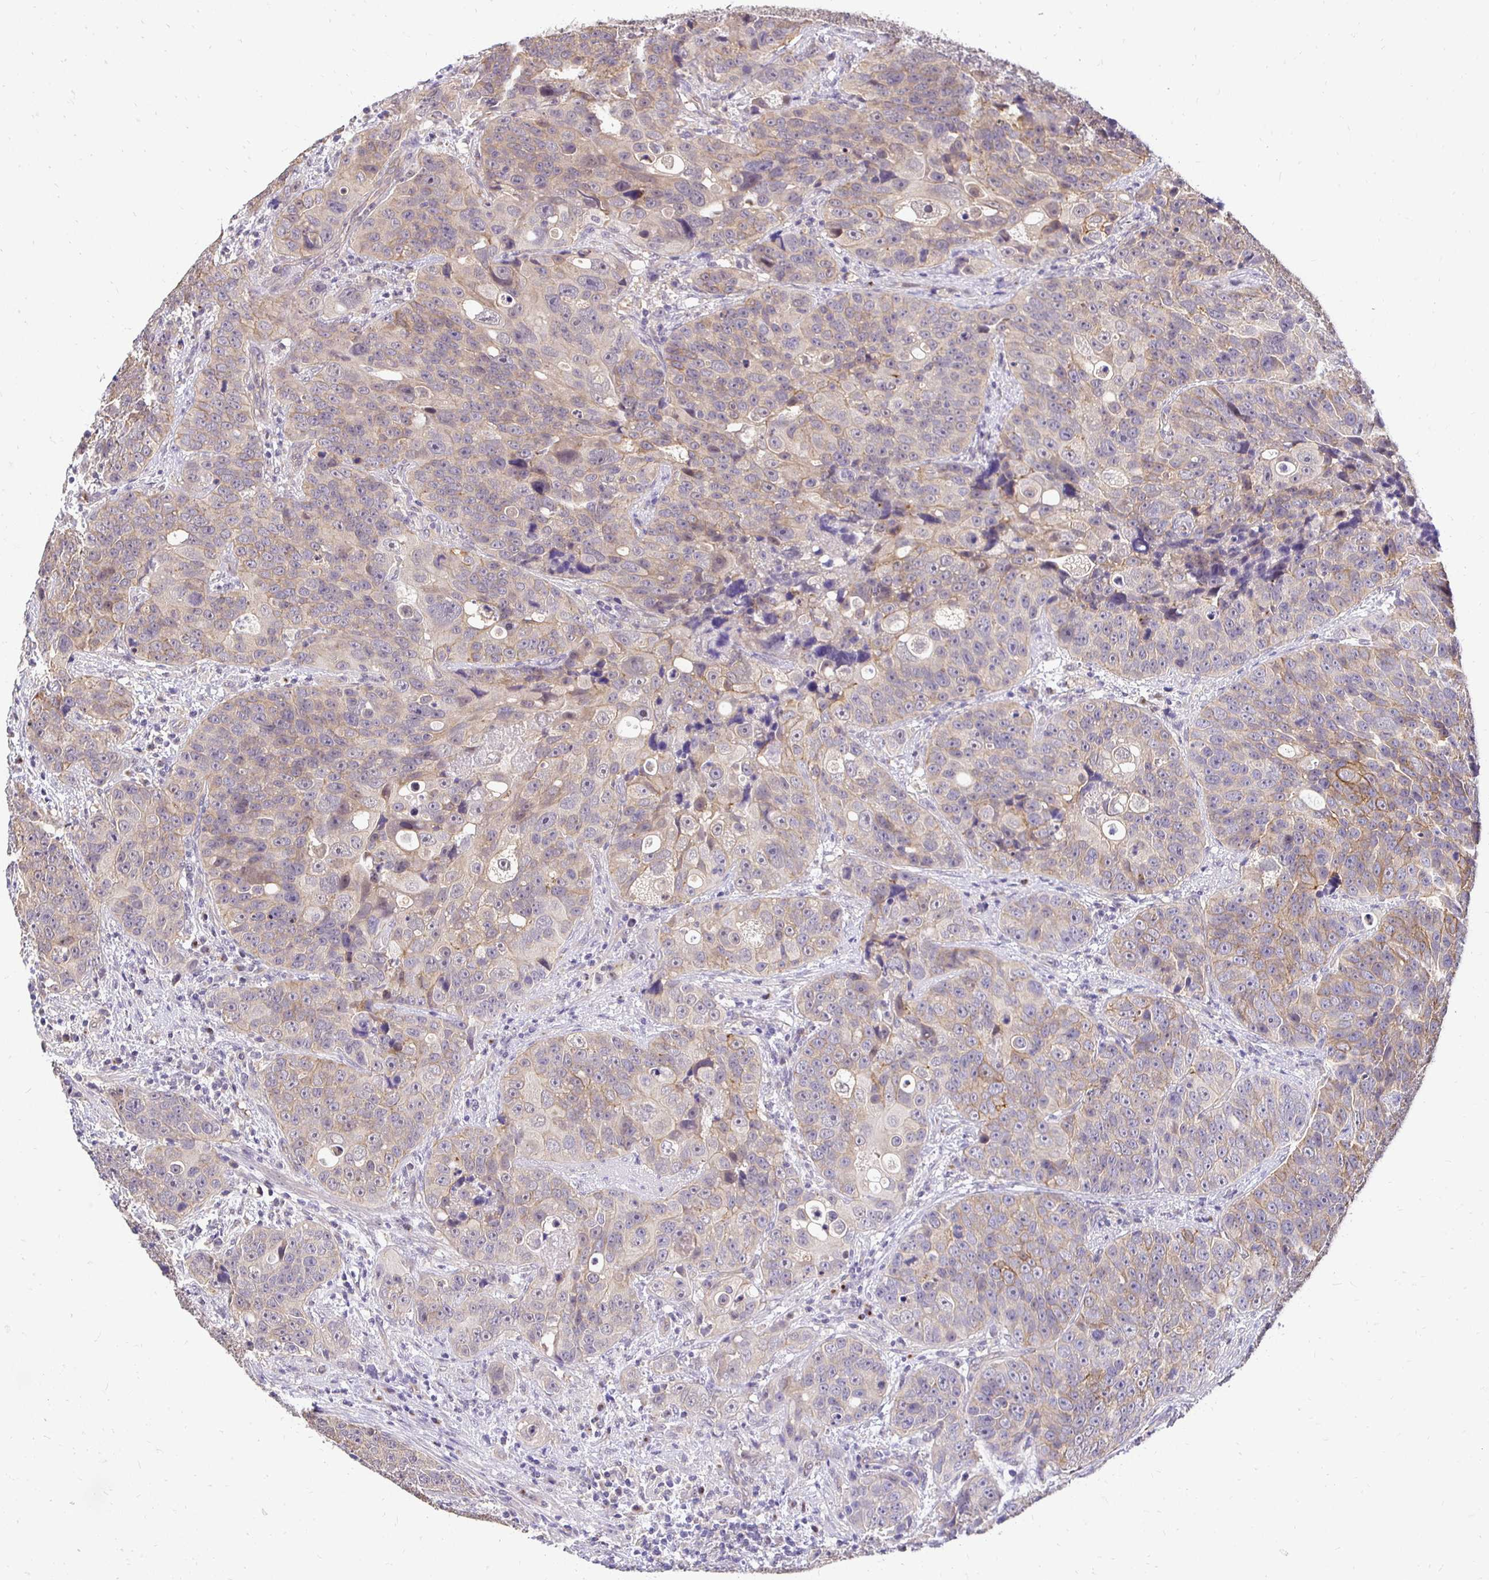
{"staining": {"intensity": "moderate", "quantity": "<25%", "location": "cytoplasmic/membranous"}, "tissue": "urothelial cancer", "cell_type": "Tumor cells", "image_type": "cancer", "snomed": [{"axis": "morphology", "description": "Urothelial carcinoma, NOS"}, {"axis": "topography", "description": "Urinary bladder"}], "caption": "Tumor cells show low levels of moderate cytoplasmic/membranous staining in about <25% of cells in human urothelial cancer.", "gene": "SLC9A1", "patient": {"sex": "male", "age": 52}}